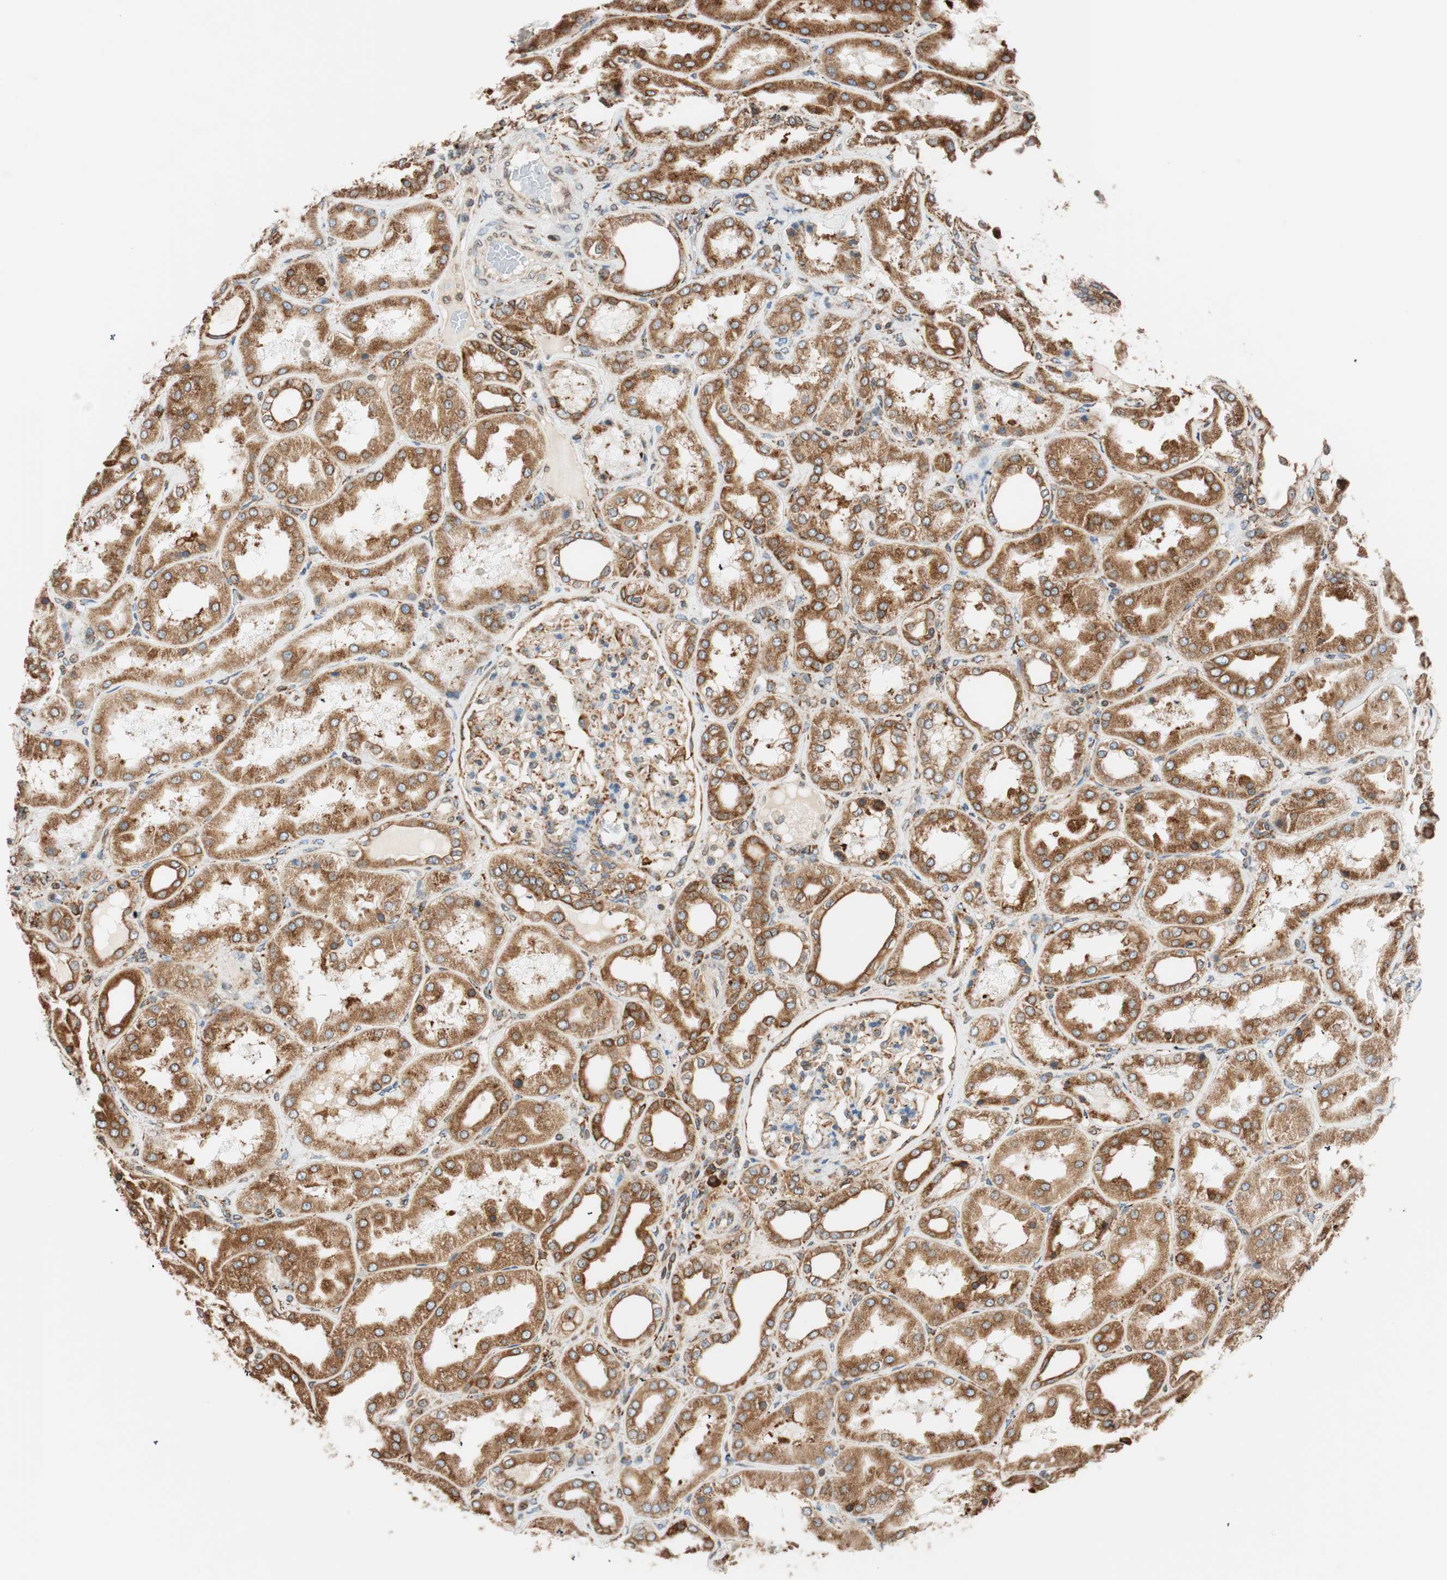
{"staining": {"intensity": "moderate", "quantity": "<25%", "location": "cytoplasmic/membranous"}, "tissue": "kidney", "cell_type": "Cells in glomeruli", "image_type": "normal", "snomed": [{"axis": "morphology", "description": "Normal tissue, NOS"}, {"axis": "topography", "description": "Kidney"}], "caption": "This image demonstrates IHC staining of normal human kidney, with low moderate cytoplasmic/membranous positivity in about <25% of cells in glomeruli.", "gene": "PRKCSH", "patient": {"sex": "female", "age": 56}}